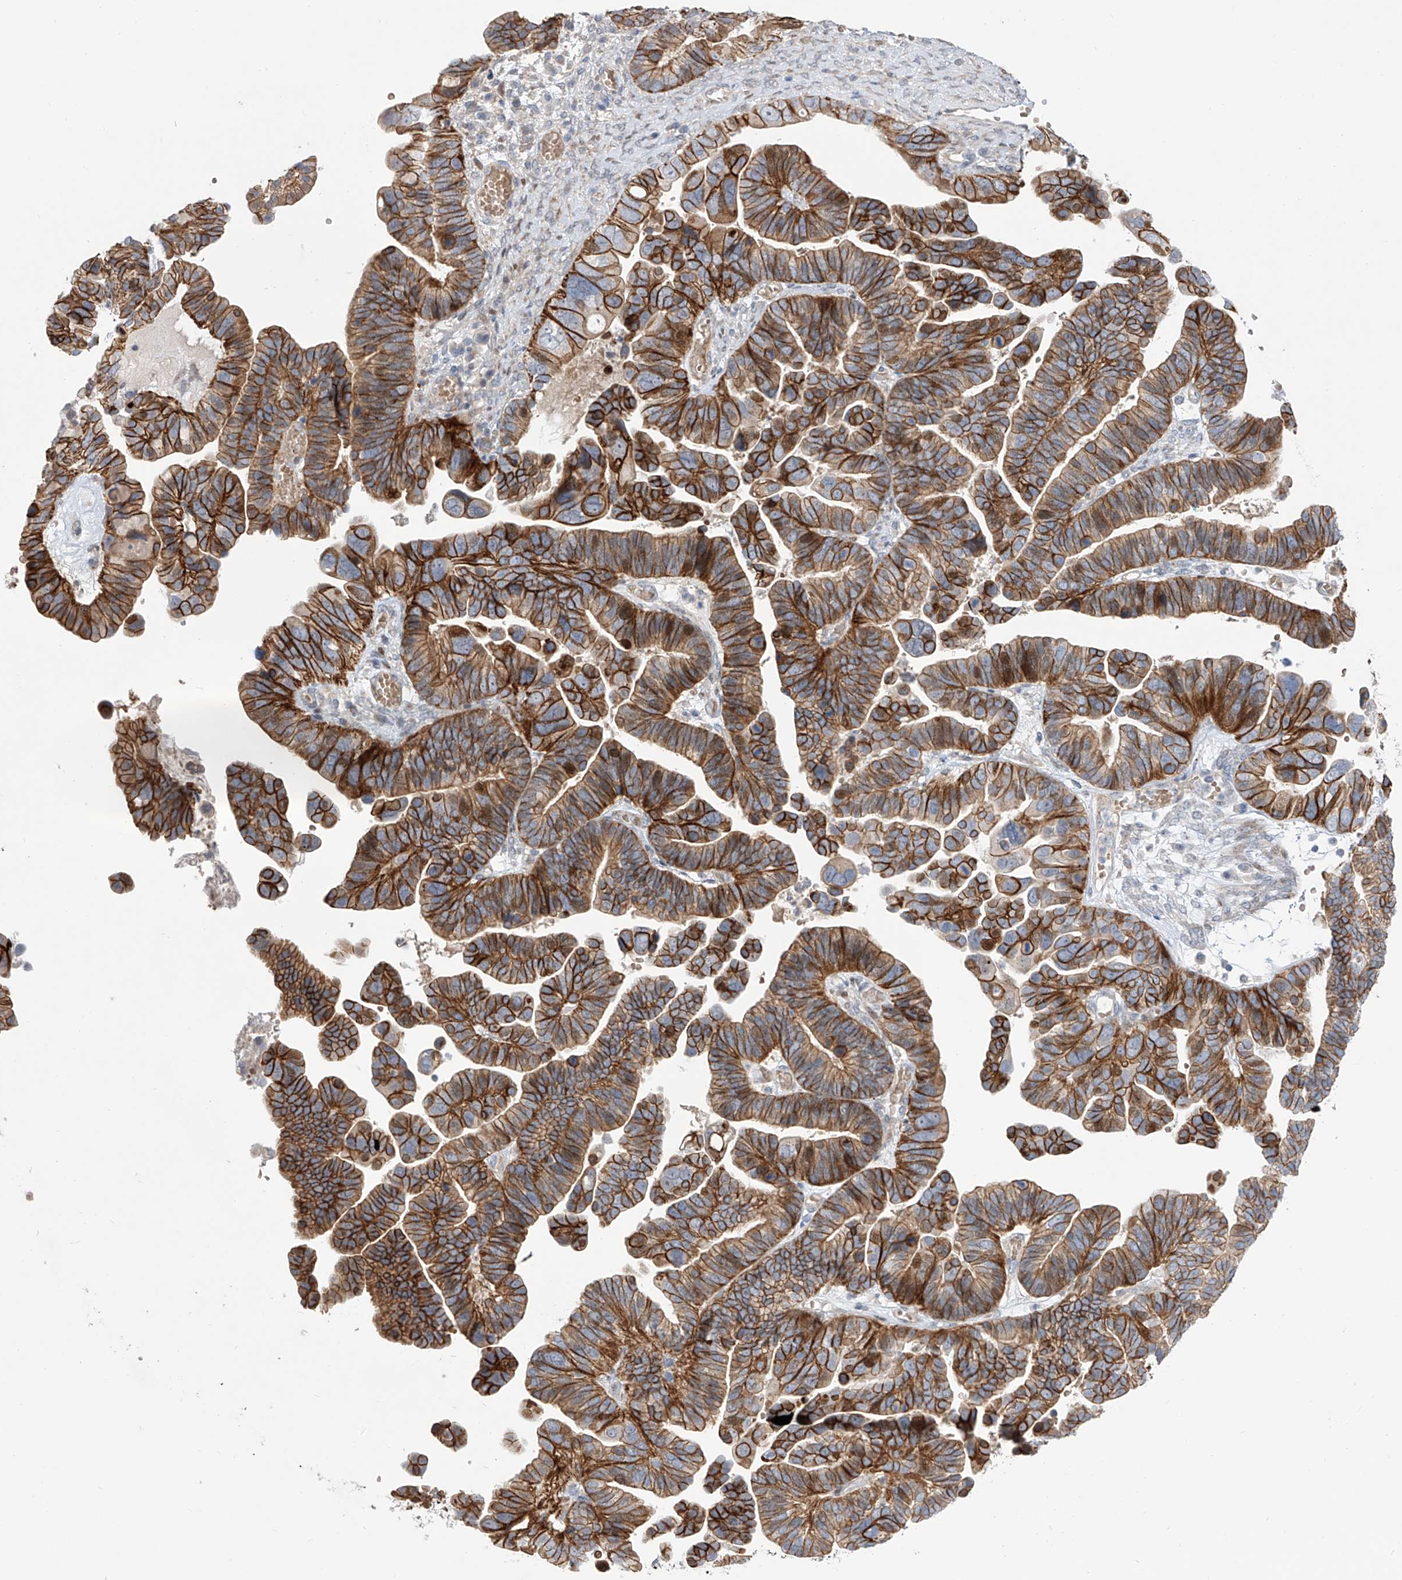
{"staining": {"intensity": "strong", "quantity": ">75%", "location": "cytoplasmic/membranous"}, "tissue": "ovarian cancer", "cell_type": "Tumor cells", "image_type": "cancer", "snomed": [{"axis": "morphology", "description": "Cystadenocarcinoma, serous, NOS"}, {"axis": "topography", "description": "Ovary"}], "caption": "A micrograph of human ovarian cancer stained for a protein shows strong cytoplasmic/membranous brown staining in tumor cells. The protein of interest is stained brown, and the nuclei are stained in blue (DAB IHC with brightfield microscopy, high magnification).", "gene": "LRRC1", "patient": {"sex": "female", "age": 56}}